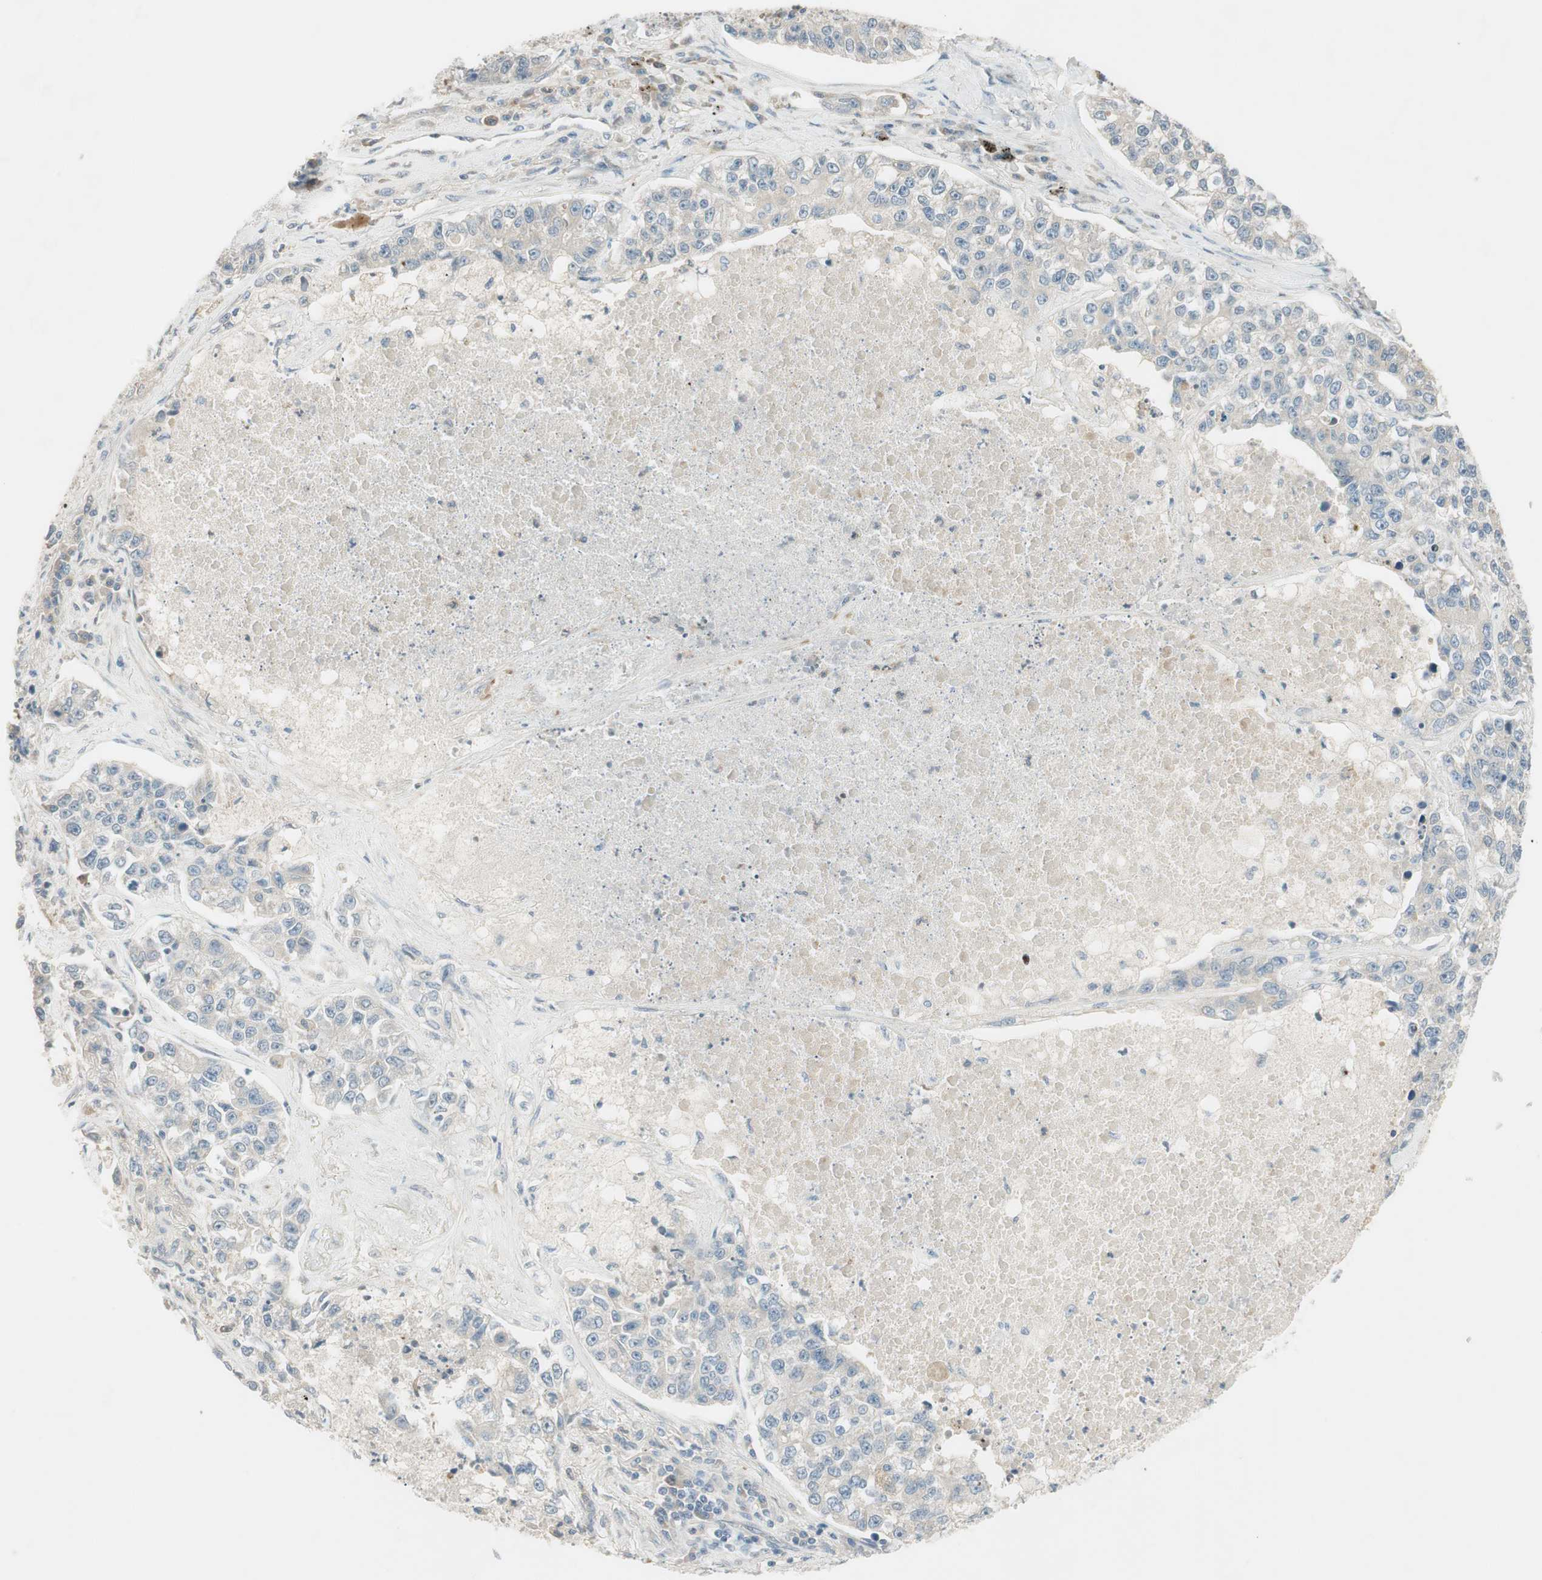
{"staining": {"intensity": "negative", "quantity": "none", "location": "none"}, "tissue": "lung cancer", "cell_type": "Tumor cells", "image_type": "cancer", "snomed": [{"axis": "morphology", "description": "Adenocarcinoma, NOS"}, {"axis": "topography", "description": "Lung"}], "caption": "IHC image of neoplastic tissue: lung adenocarcinoma stained with DAB exhibits no significant protein expression in tumor cells.", "gene": "CGRRF1", "patient": {"sex": "male", "age": 49}}